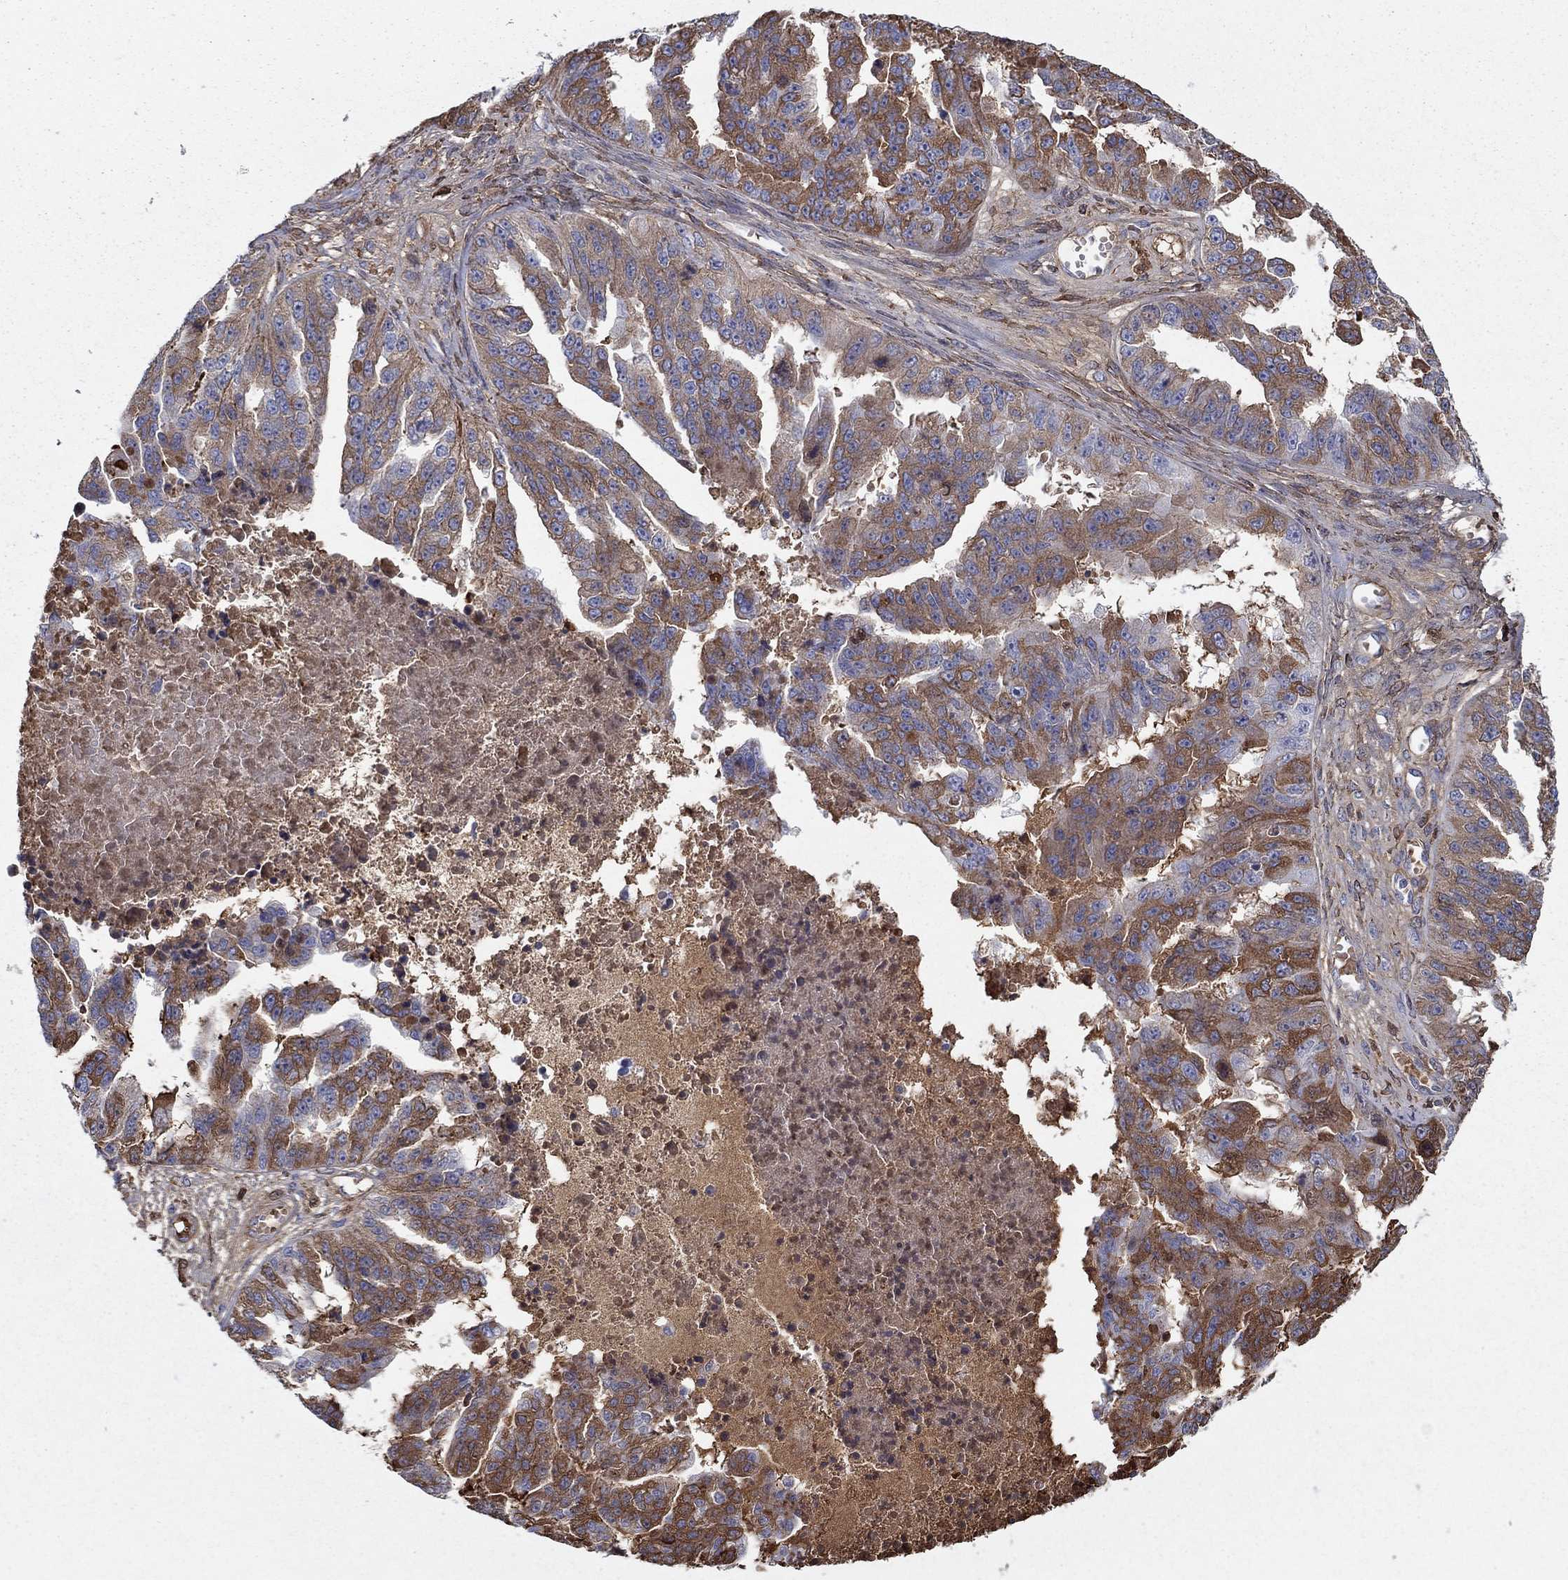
{"staining": {"intensity": "strong", "quantity": "25%-75%", "location": "cytoplasmic/membranous"}, "tissue": "ovarian cancer", "cell_type": "Tumor cells", "image_type": "cancer", "snomed": [{"axis": "morphology", "description": "Cystadenocarcinoma, serous, NOS"}, {"axis": "topography", "description": "Ovary"}], "caption": "Strong cytoplasmic/membranous protein positivity is present in approximately 25%-75% of tumor cells in ovarian cancer (serous cystadenocarcinoma). Nuclei are stained in blue.", "gene": "HPX", "patient": {"sex": "female", "age": 58}}